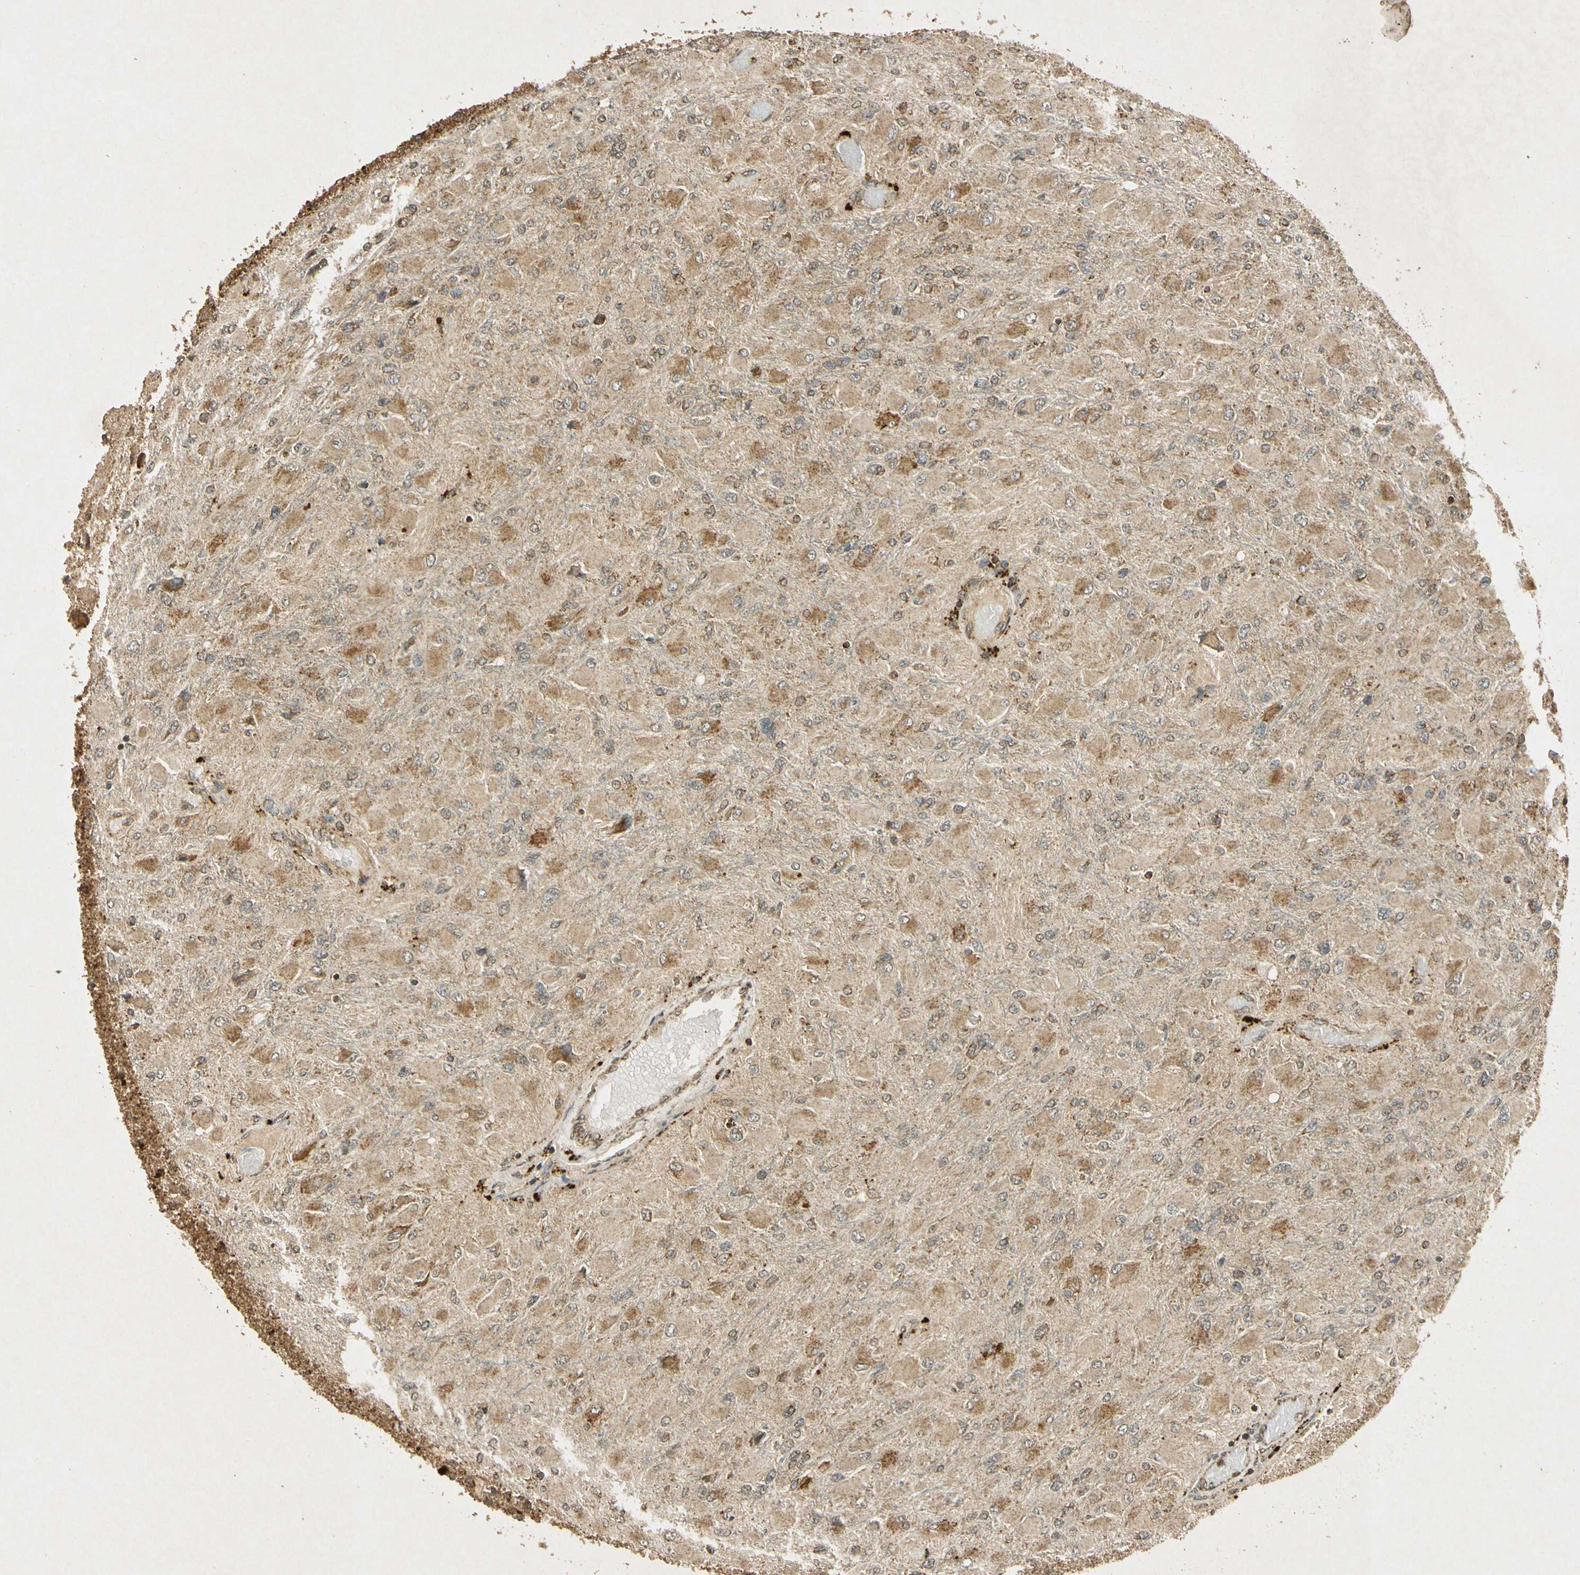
{"staining": {"intensity": "moderate", "quantity": "25%-75%", "location": "cytoplasmic/membranous"}, "tissue": "glioma", "cell_type": "Tumor cells", "image_type": "cancer", "snomed": [{"axis": "morphology", "description": "Glioma, malignant, High grade"}, {"axis": "topography", "description": "Cerebral cortex"}], "caption": "Immunohistochemistry of glioma reveals medium levels of moderate cytoplasmic/membranous expression in approximately 25%-75% of tumor cells.", "gene": "PRDX3", "patient": {"sex": "female", "age": 36}}